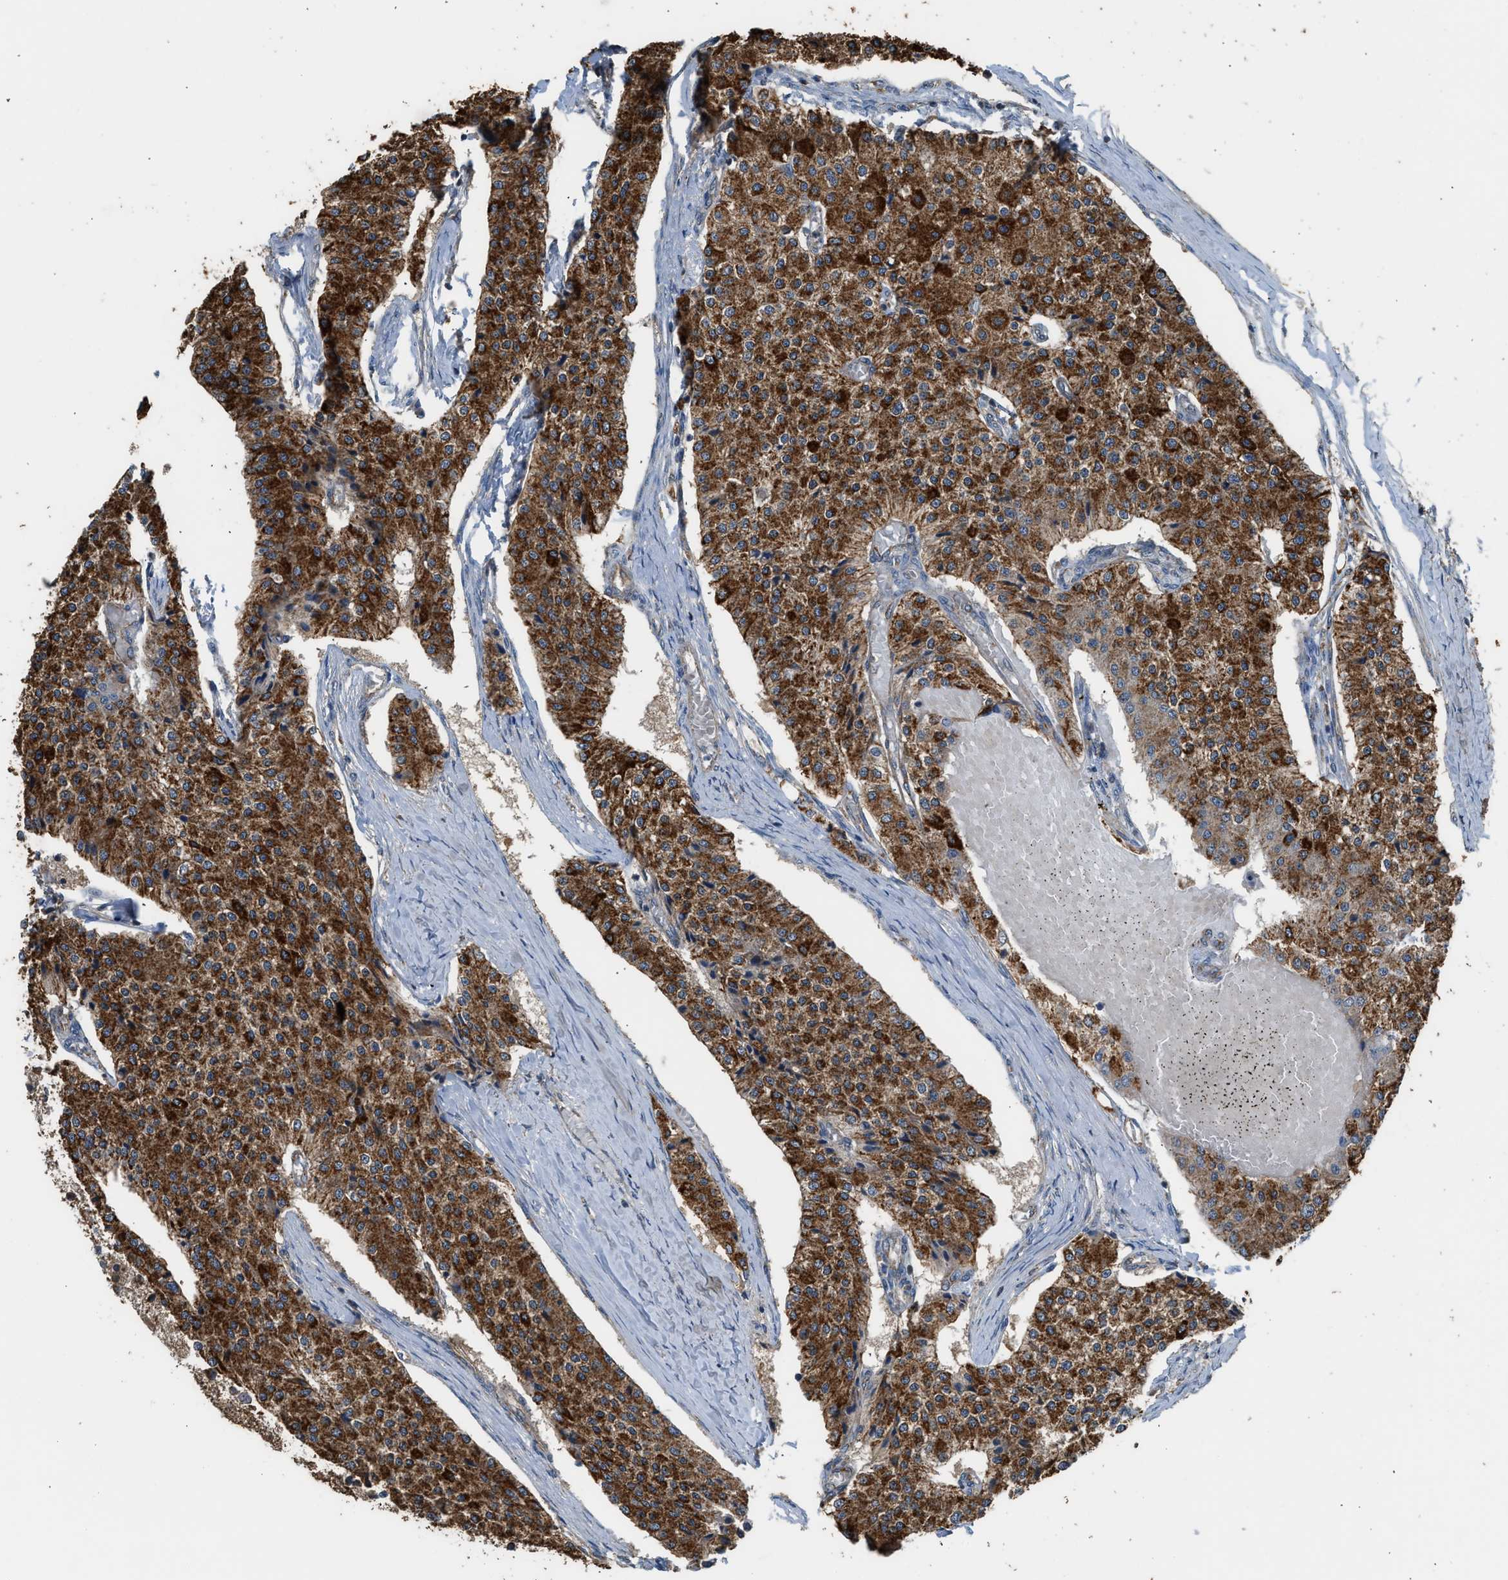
{"staining": {"intensity": "strong", "quantity": ">75%", "location": "cytoplasmic/membranous"}, "tissue": "carcinoid", "cell_type": "Tumor cells", "image_type": "cancer", "snomed": [{"axis": "morphology", "description": "Carcinoid, malignant, NOS"}, {"axis": "topography", "description": "Colon"}], "caption": "Tumor cells display high levels of strong cytoplasmic/membranous positivity in about >75% of cells in carcinoid (malignant).", "gene": "STARD3", "patient": {"sex": "female", "age": 52}}